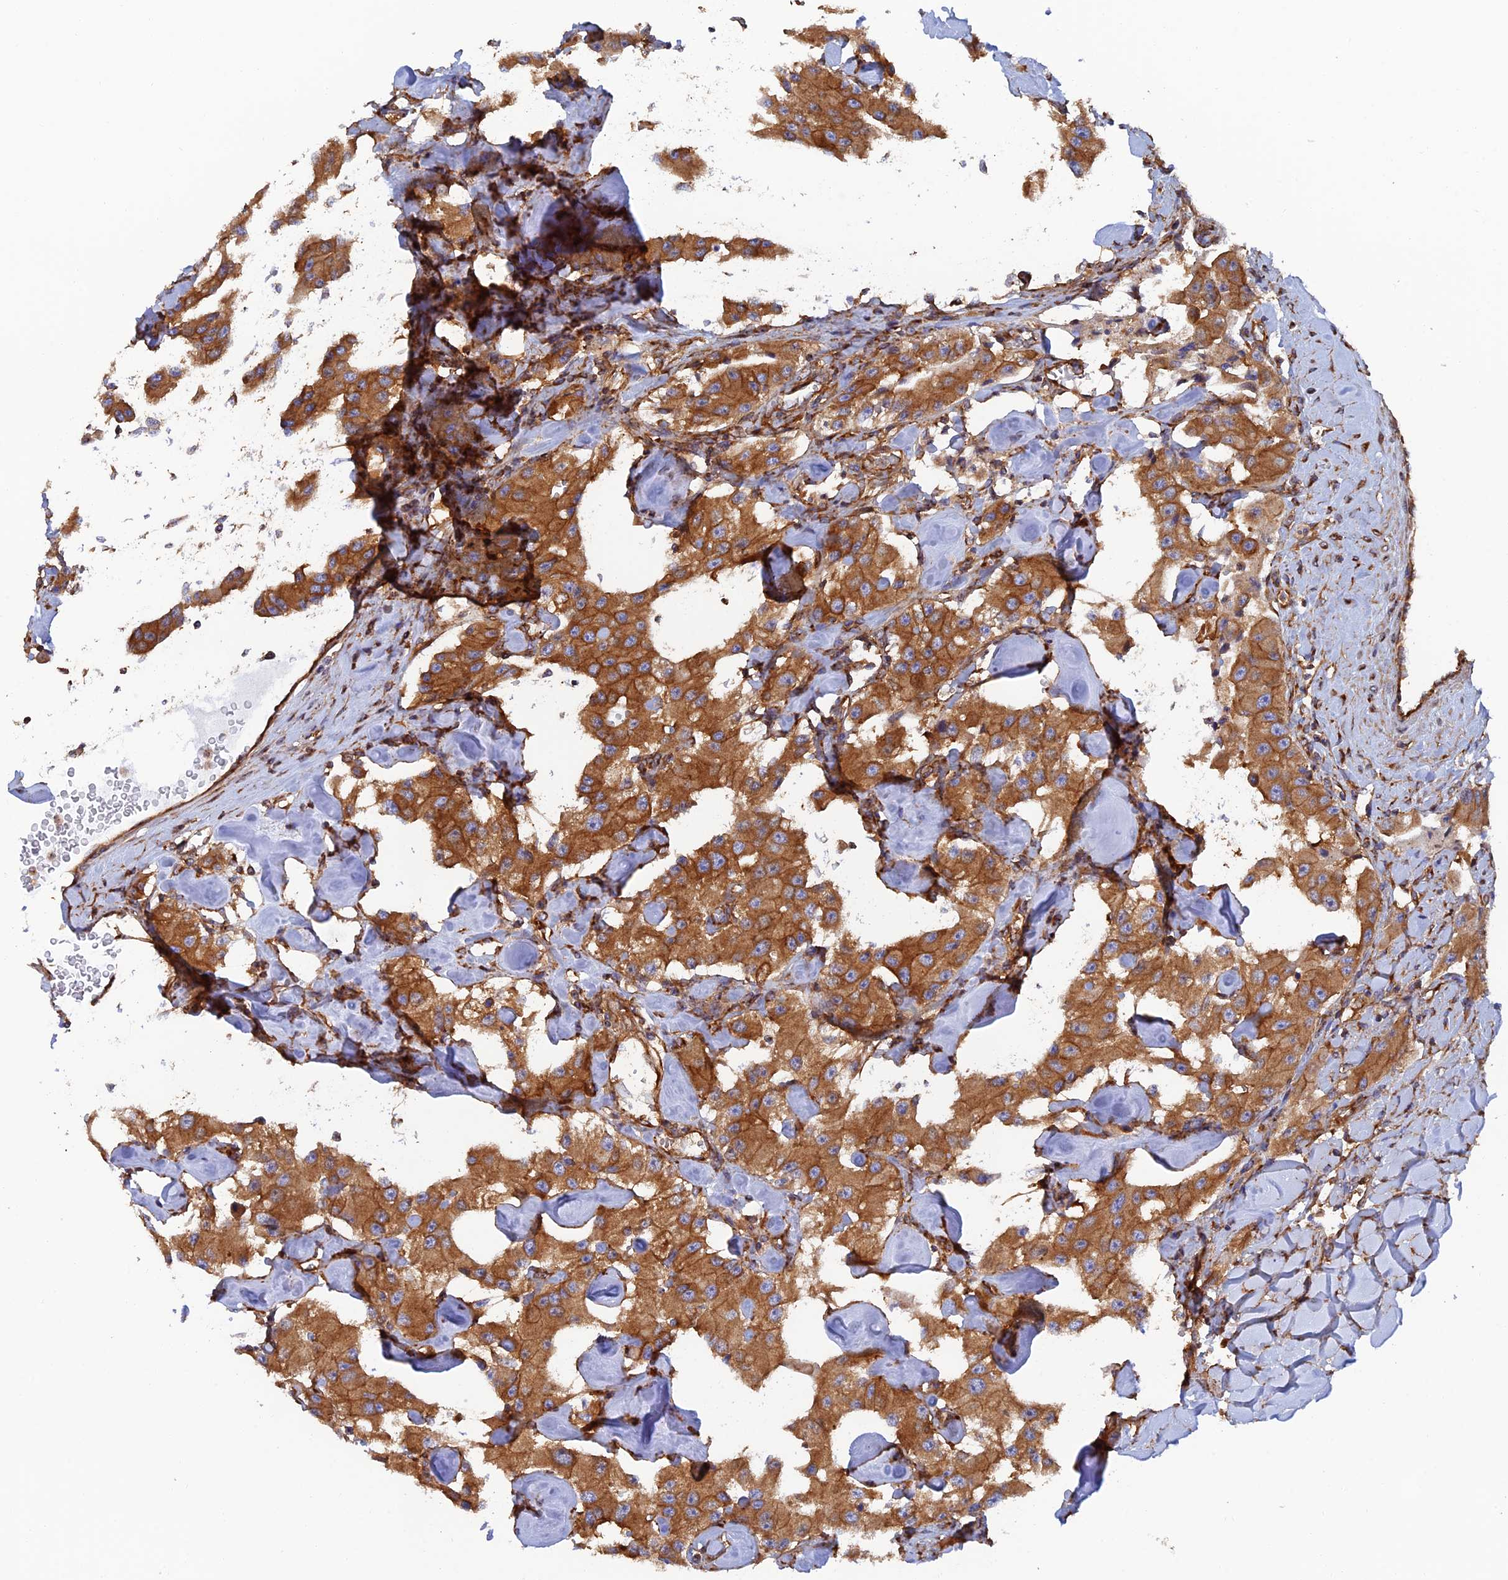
{"staining": {"intensity": "strong", "quantity": ">75%", "location": "cytoplasmic/membranous"}, "tissue": "carcinoid", "cell_type": "Tumor cells", "image_type": "cancer", "snomed": [{"axis": "morphology", "description": "Carcinoid, malignant, NOS"}, {"axis": "topography", "description": "Pancreas"}], "caption": "Protein analysis of malignant carcinoid tissue displays strong cytoplasmic/membranous positivity in about >75% of tumor cells.", "gene": "DCTN2", "patient": {"sex": "male", "age": 41}}